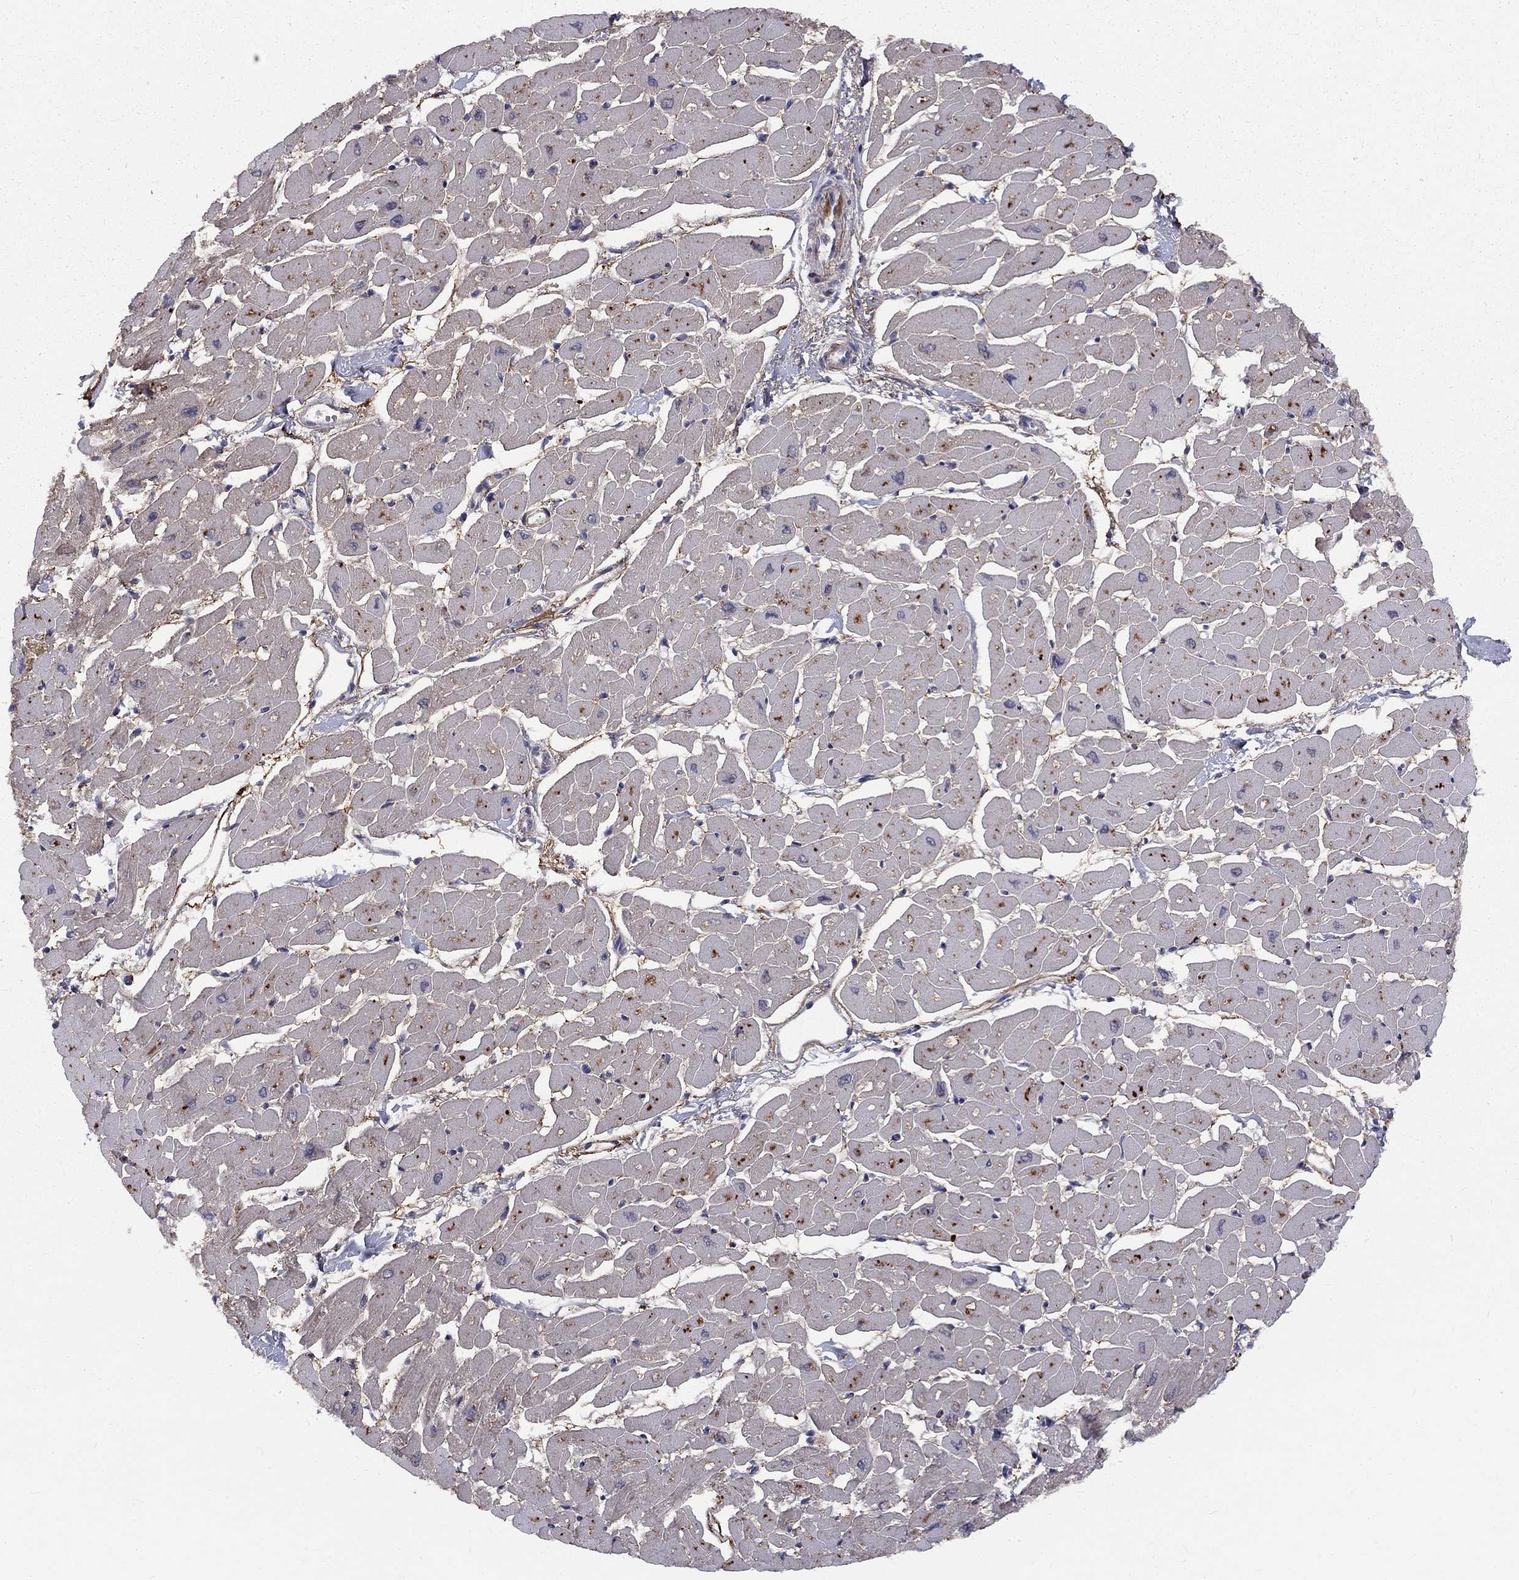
{"staining": {"intensity": "strong", "quantity": "25%-75%", "location": "cytoplasmic/membranous"}, "tissue": "heart muscle", "cell_type": "Cardiomyocytes", "image_type": "normal", "snomed": [{"axis": "morphology", "description": "Normal tissue, NOS"}, {"axis": "topography", "description": "Heart"}], "caption": "IHC photomicrograph of benign human heart muscle stained for a protein (brown), which displays high levels of strong cytoplasmic/membranous staining in about 25%-75% of cardiomyocytes.", "gene": "EPDR1", "patient": {"sex": "male", "age": 57}}